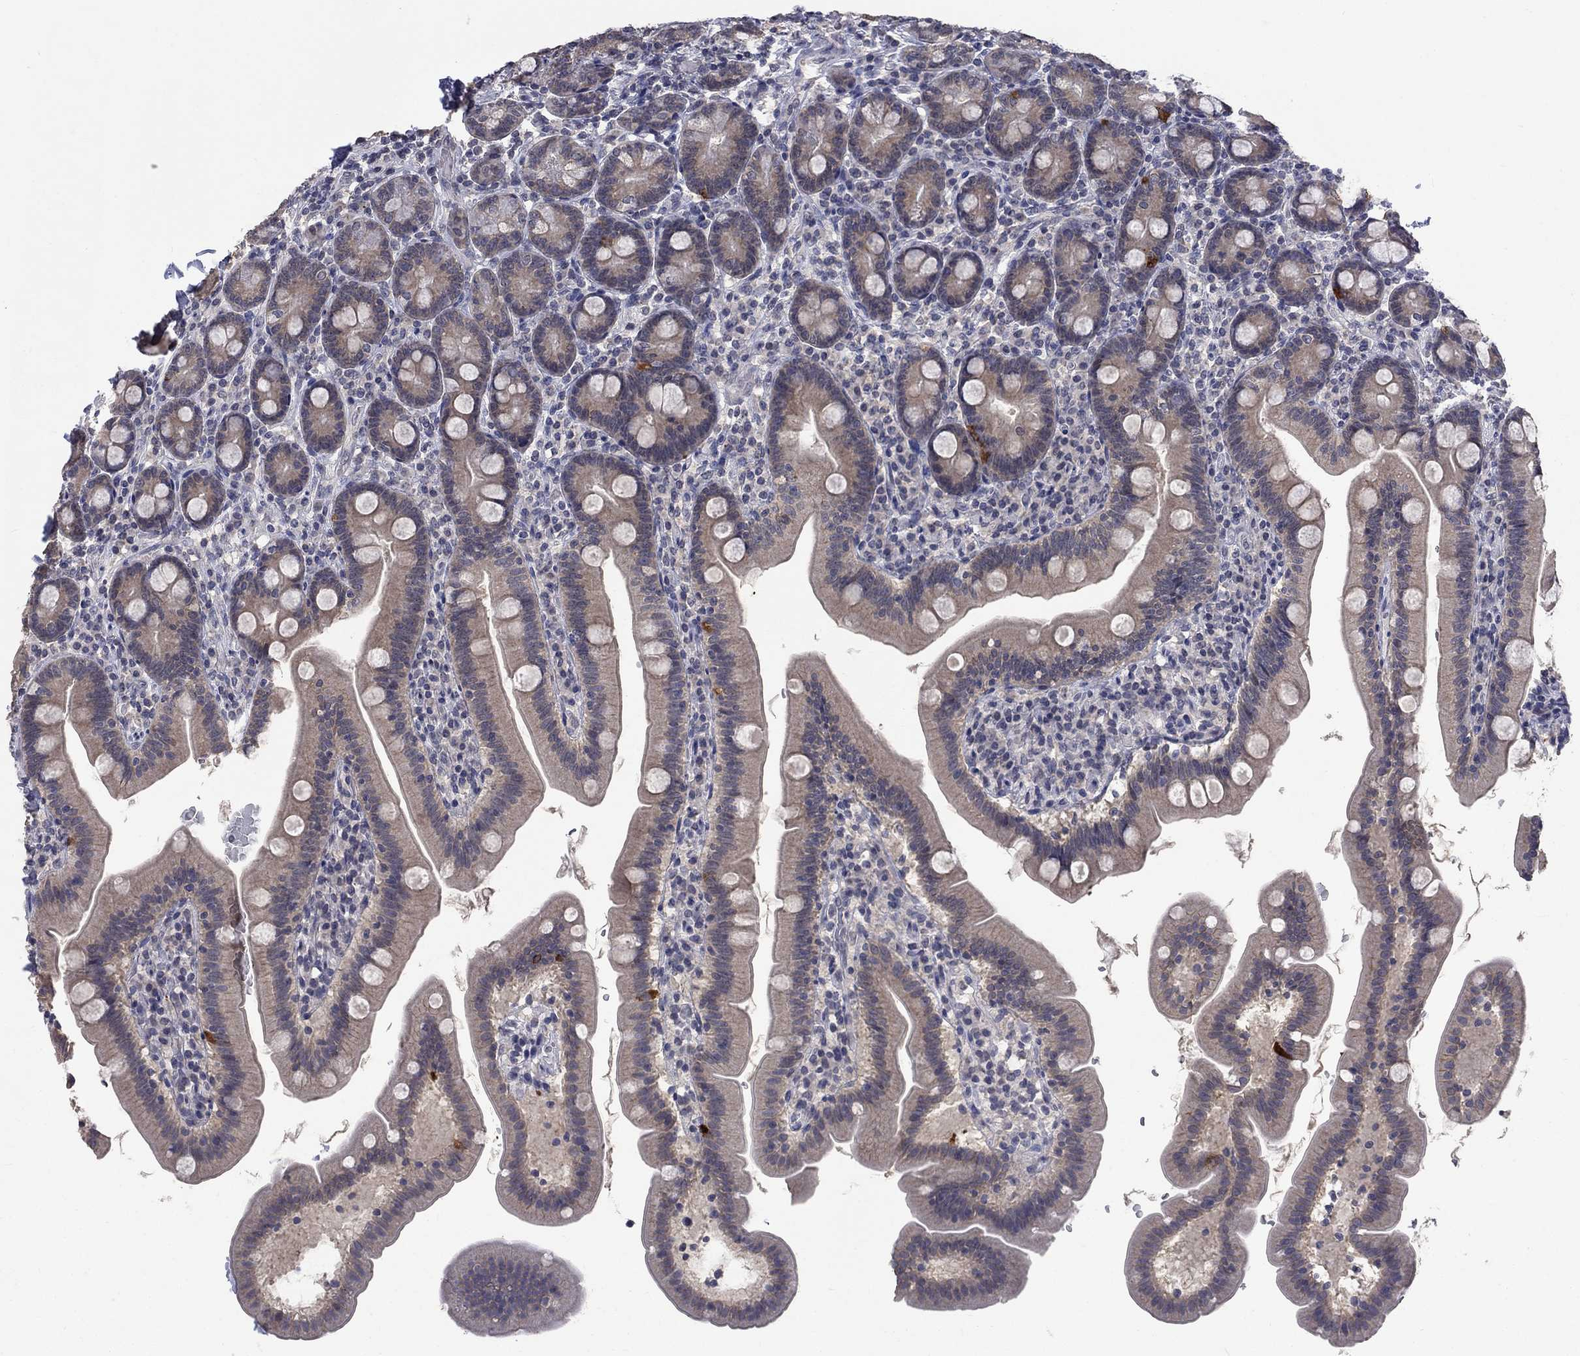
{"staining": {"intensity": "weak", "quantity": "<25%", "location": "cytoplasmic/membranous"}, "tissue": "duodenum", "cell_type": "Glandular cells", "image_type": "normal", "snomed": [{"axis": "morphology", "description": "Normal tissue, NOS"}, {"axis": "topography", "description": "Duodenum"}], "caption": "Immunohistochemical staining of benign duodenum reveals no significant staining in glandular cells. (DAB (3,3'-diaminobenzidine) immunohistochemistry (IHC) with hematoxylin counter stain).", "gene": "SPATA33", "patient": {"sex": "female", "age": 67}}